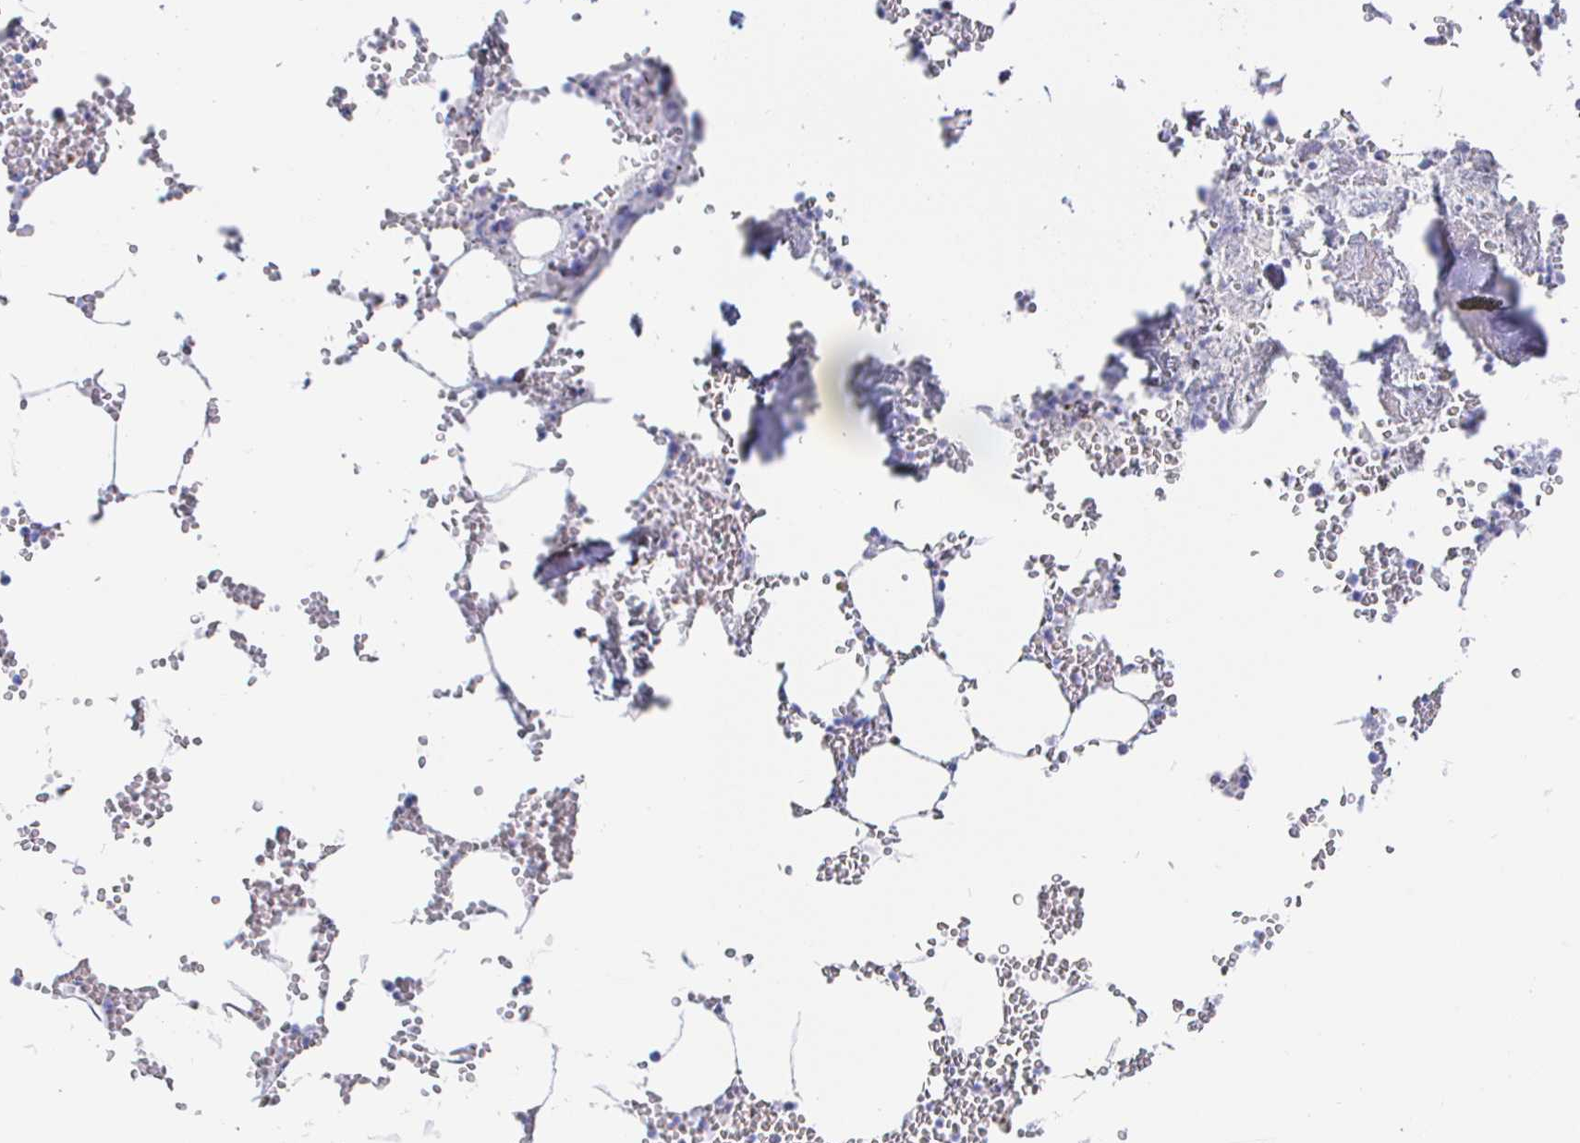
{"staining": {"intensity": "negative", "quantity": "none", "location": "none"}, "tissue": "bone marrow", "cell_type": "Hematopoietic cells", "image_type": "normal", "snomed": [{"axis": "morphology", "description": "Normal tissue, NOS"}, {"axis": "topography", "description": "Bone marrow"}], "caption": "An IHC micrograph of normal bone marrow is shown. There is no staining in hematopoietic cells of bone marrow.", "gene": "CLCA1", "patient": {"sex": "male", "age": 54}}